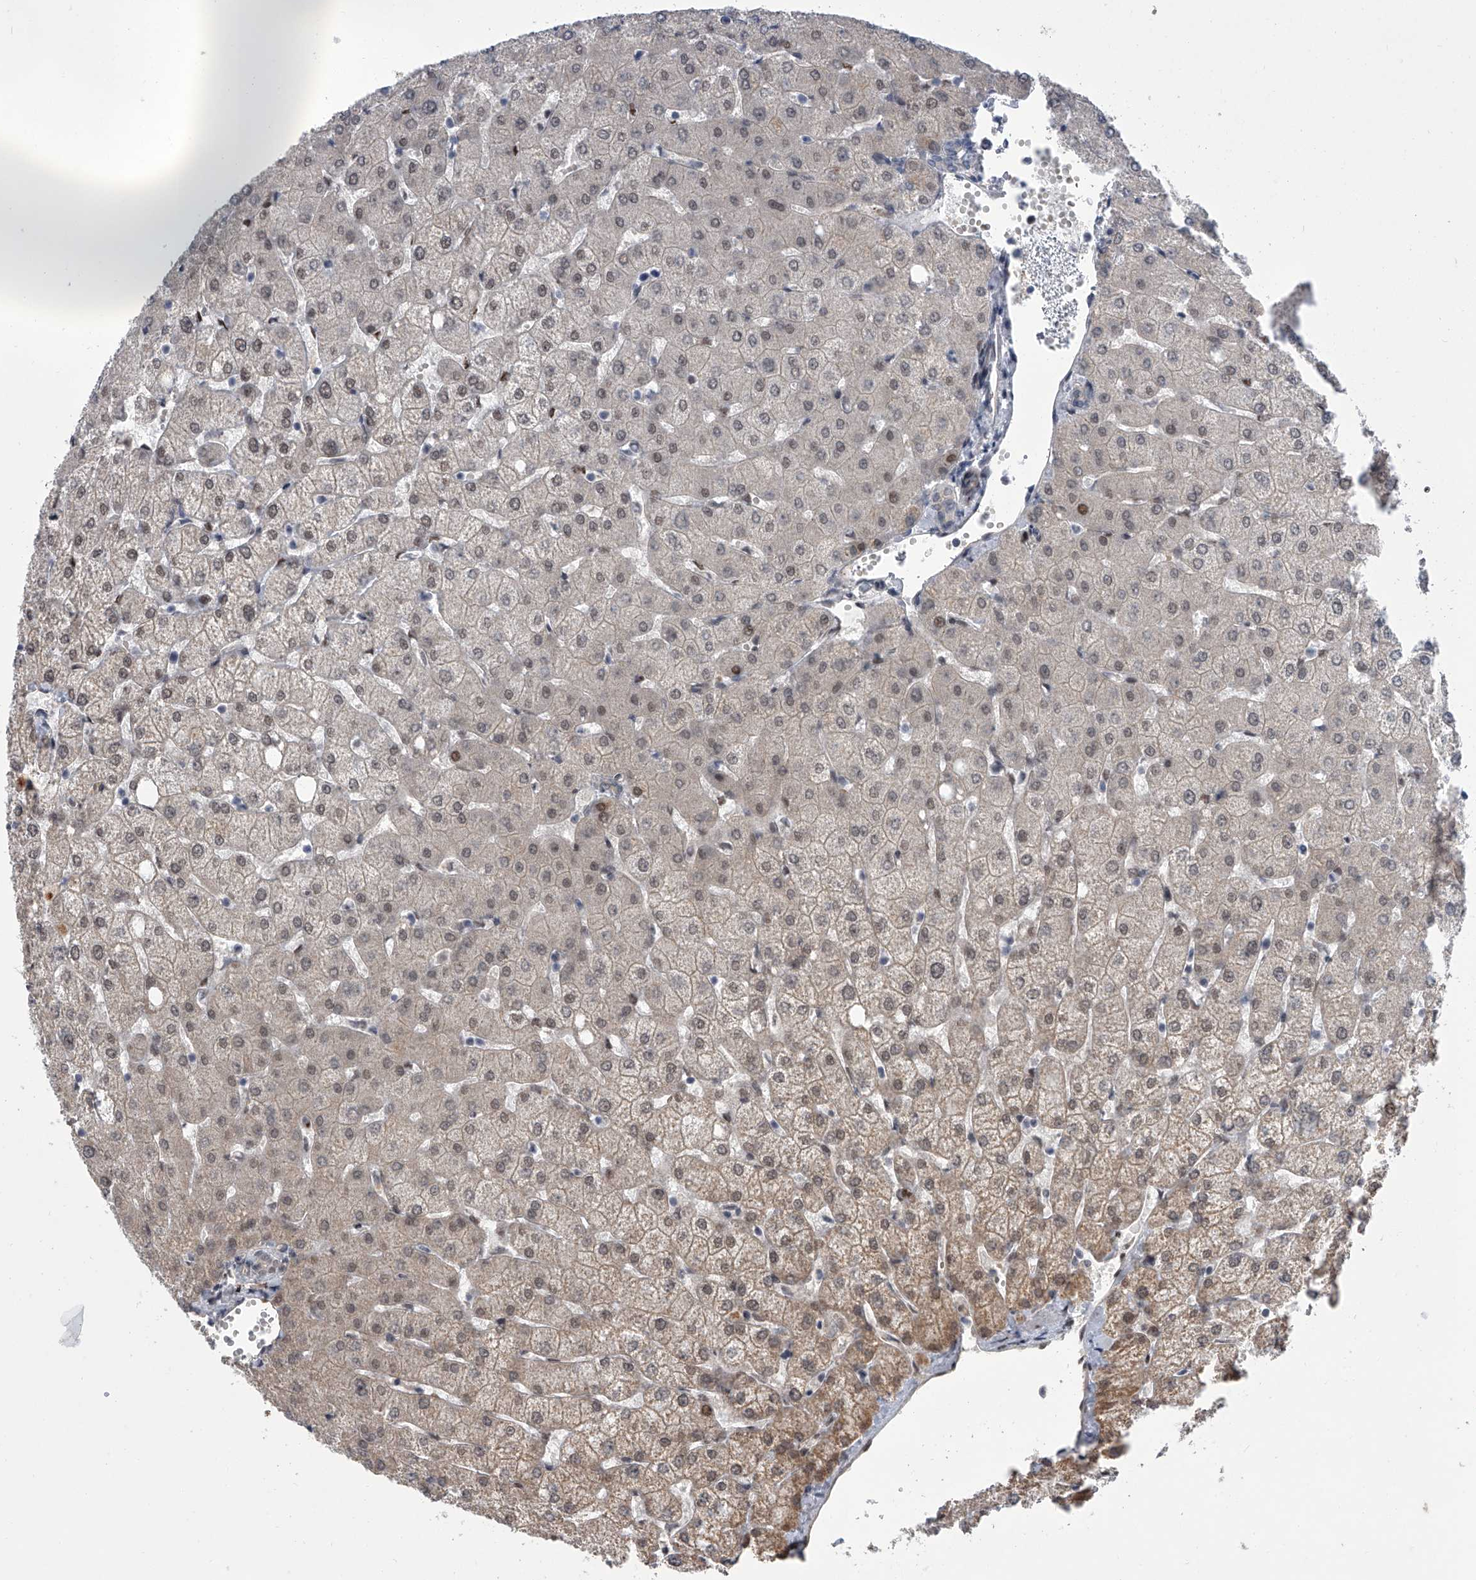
{"staining": {"intensity": "negative", "quantity": "none", "location": "none"}, "tissue": "liver", "cell_type": "Cholangiocytes", "image_type": "normal", "snomed": [{"axis": "morphology", "description": "Normal tissue, NOS"}, {"axis": "topography", "description": "Liver"}], "caption": "IHC of benign liver demonstrates no staining in cholangiocytes. (IHC, brightfield microscopy, high magnification).", "gene": "ZNF426", "patient": {"sex": "female", "age": 54}}